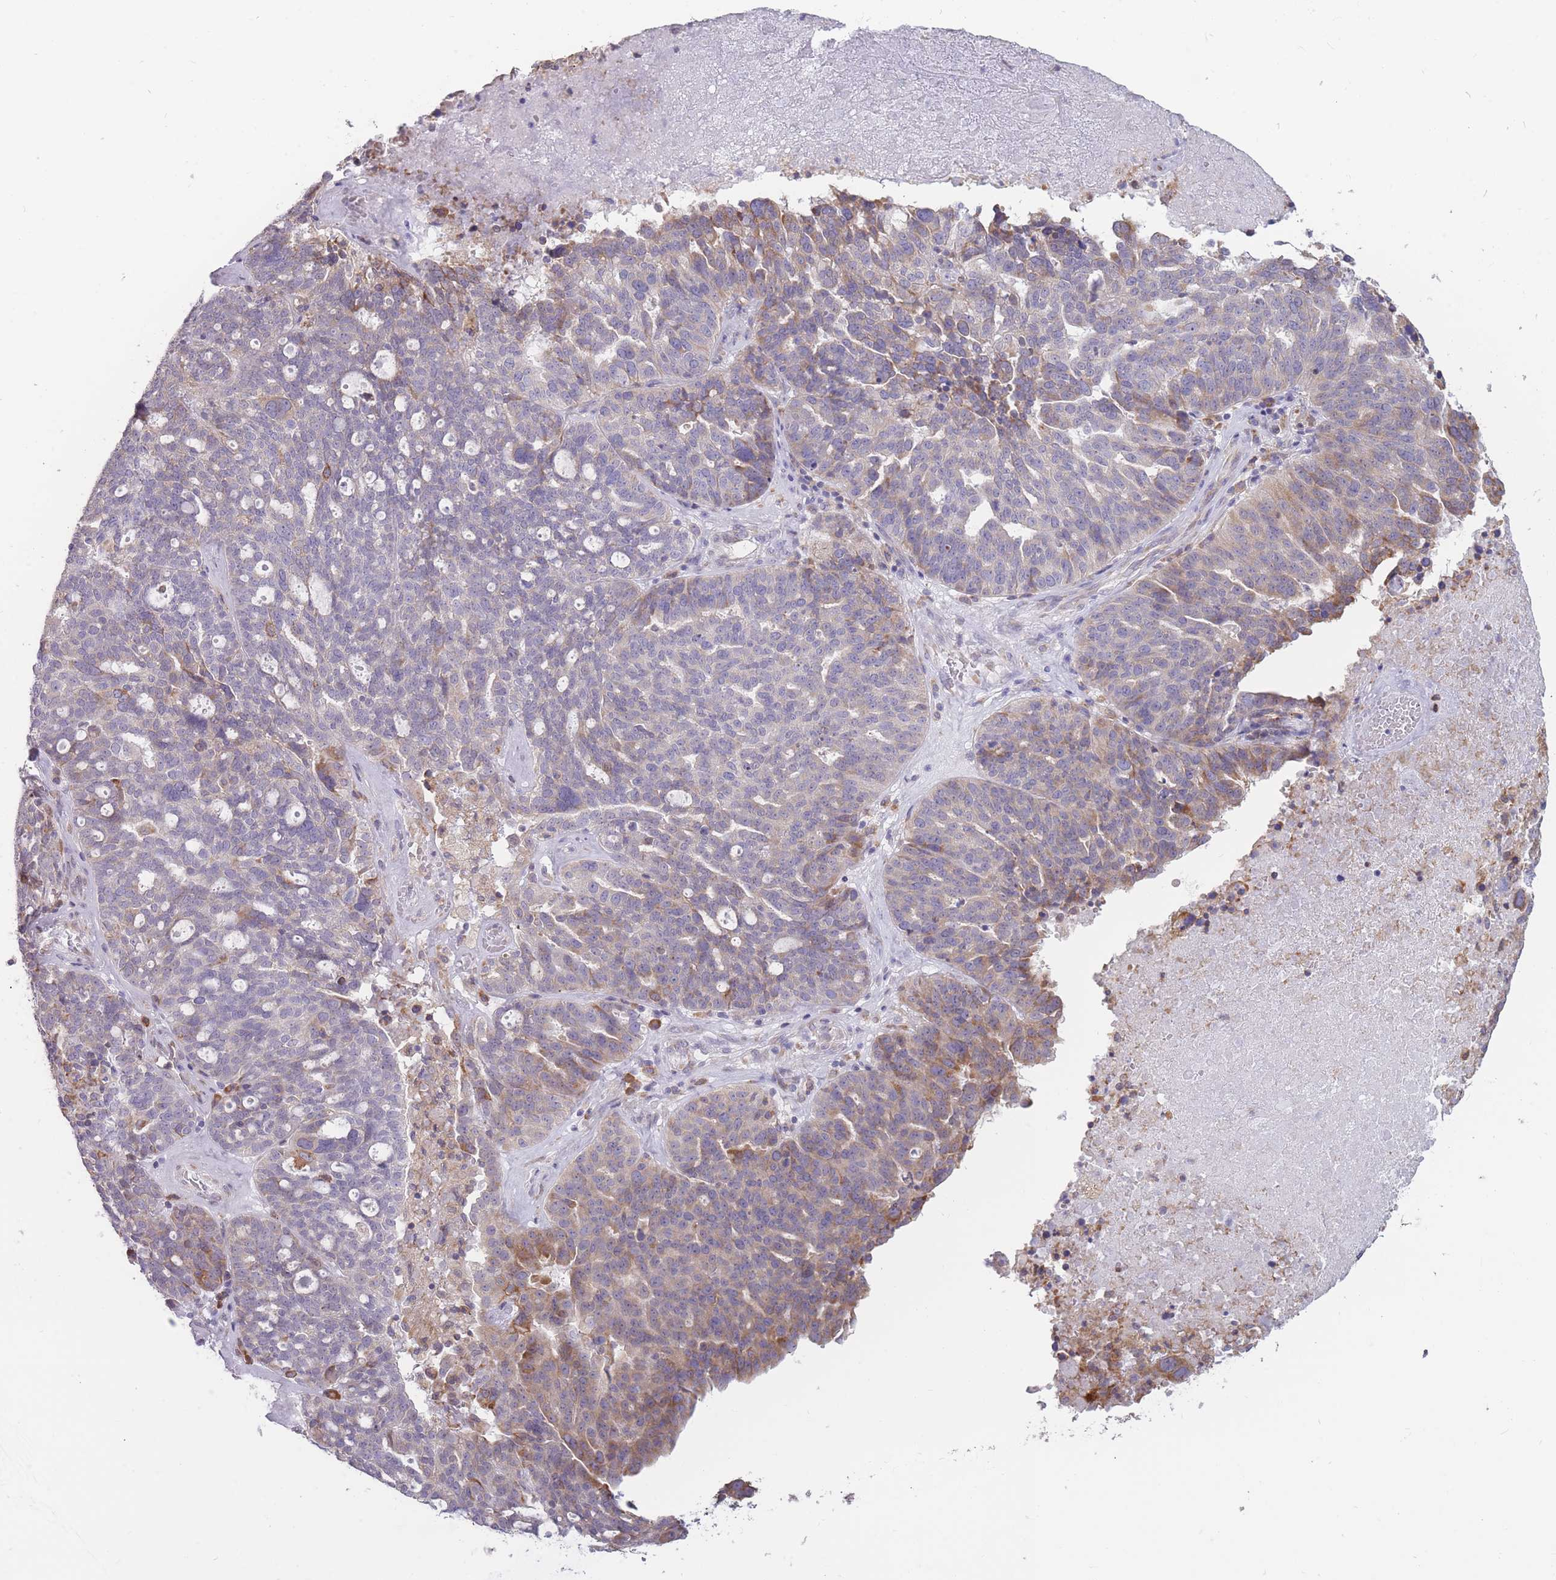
{"staining": {"intensity": "moderate", "quantity": "<25%", "location": "cytoplasmic/membranous"}, "tissue": "ovarian cancer", "cell_type": "Tumor cells", "image_type": "cancer", "snomed": [{"axis": "morphology", "description": "Cystadenocarcinoma, serous, NOS"}, {"axis": "topography", "description": "Ovary"}], "caption": "Immunohistochemical staining of human ovarian serous cystadenocarcinoma displays moderate cytoplasmic/membranous protein staining in about <25% of tumor cells.", "gene": "TRAPPC5", "patient": {"sex": "female", "age": 59}}